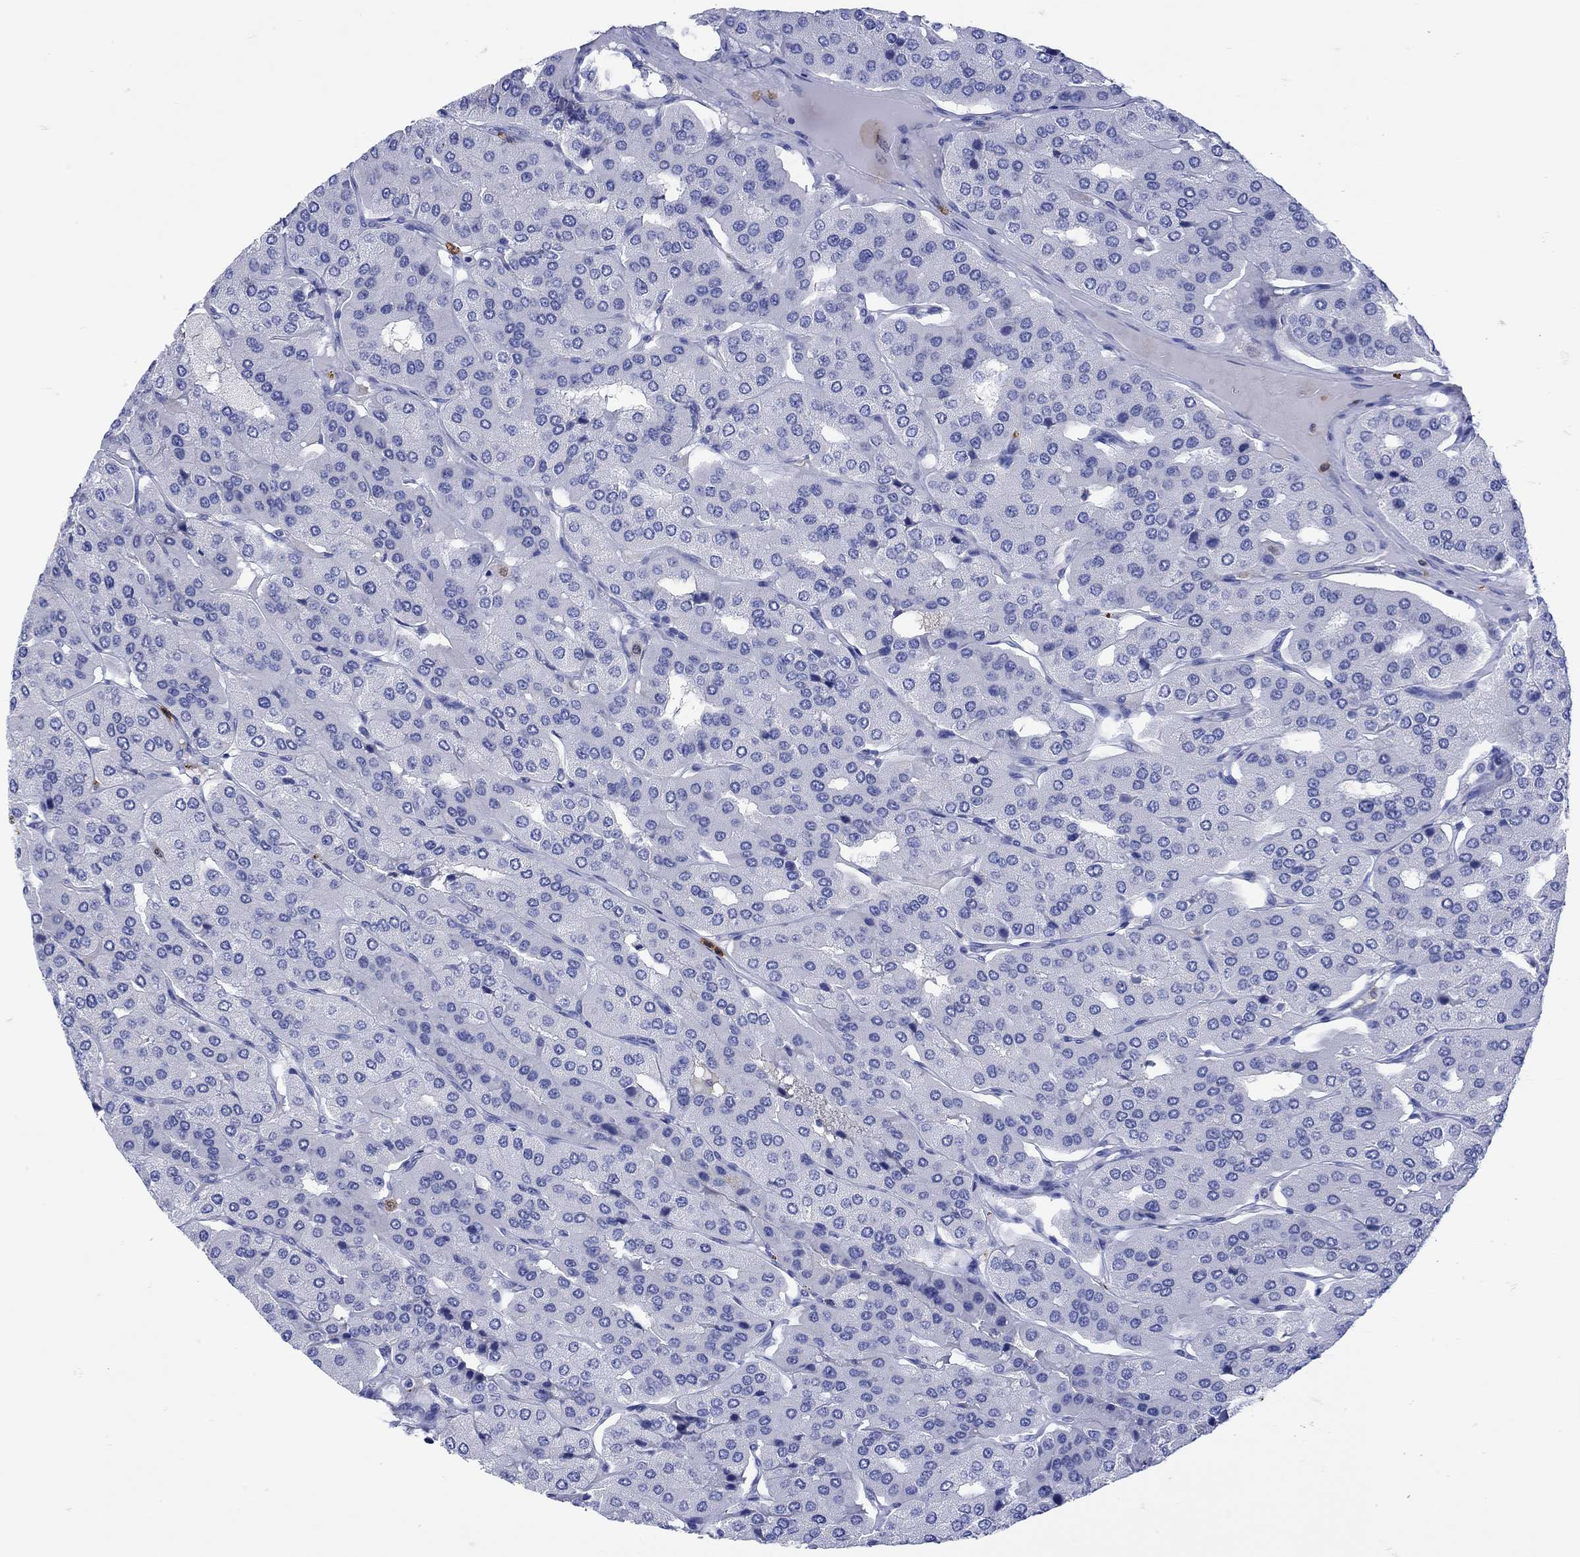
{"staining": {"intensity": "negative", "quantity": "none", "location": "none"}, "tissue": "parathyroid gland", "cell_type": "Glandular cells", "image_type": "normal", "snomed": [{"axis": "morphology", "description": "Normal tissue, NOS"}, {"axis": "morphology", "description": "Adenoma, NOS"}, {"axis": "topography", "description": "Parathyroid gland"}], "caption": "DAB (3,3'-diaminobenzidine) immunohistochemical staining of unremarkable parathyroid gland displays no significant positivity in glandular cells.", "gene": "LINGO3", "patient": {"sex": "female", "age": 86}}